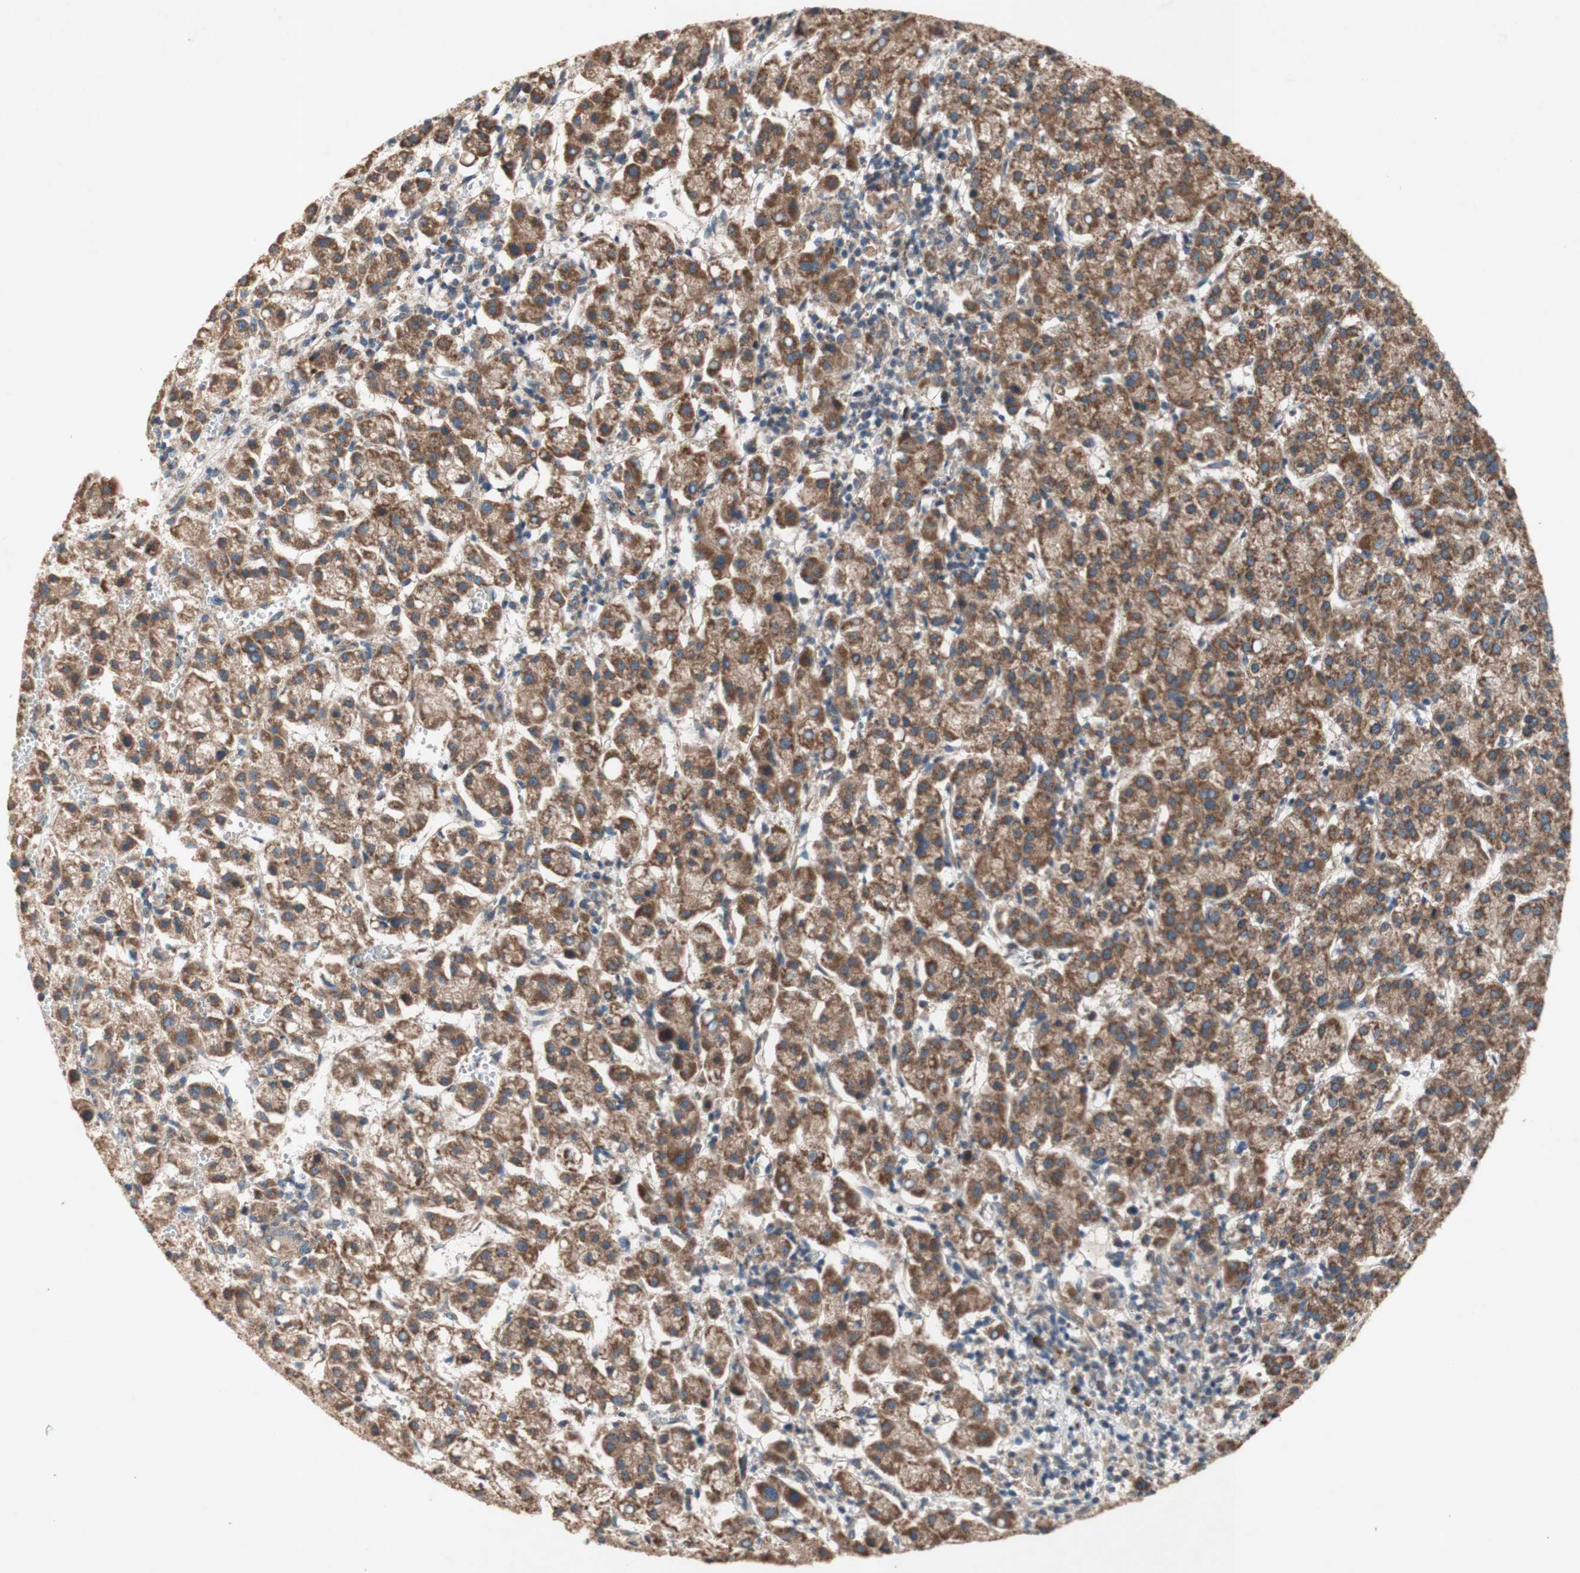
{"staining": {"intensity": "strong", "quantity": ">75%", "location": "cytoplasmic/membranous"}, "tissue": "liver cancer", "cell_type": "Tumor cells", "image_type": "cancer", "snomed": [{"axis": "morphology", "description": "Carcinoma, Hepatocellular, NOS"}, {"axis": "topography", "description": "Liver"}], "caption": "Immunohistochemical staining of human liver cancer shows strong cytoplasmic/membranous protein expression in about >75% of tumor cells.", "gene": "DDOST", "patient": {"sex": "female", "age": 58}}